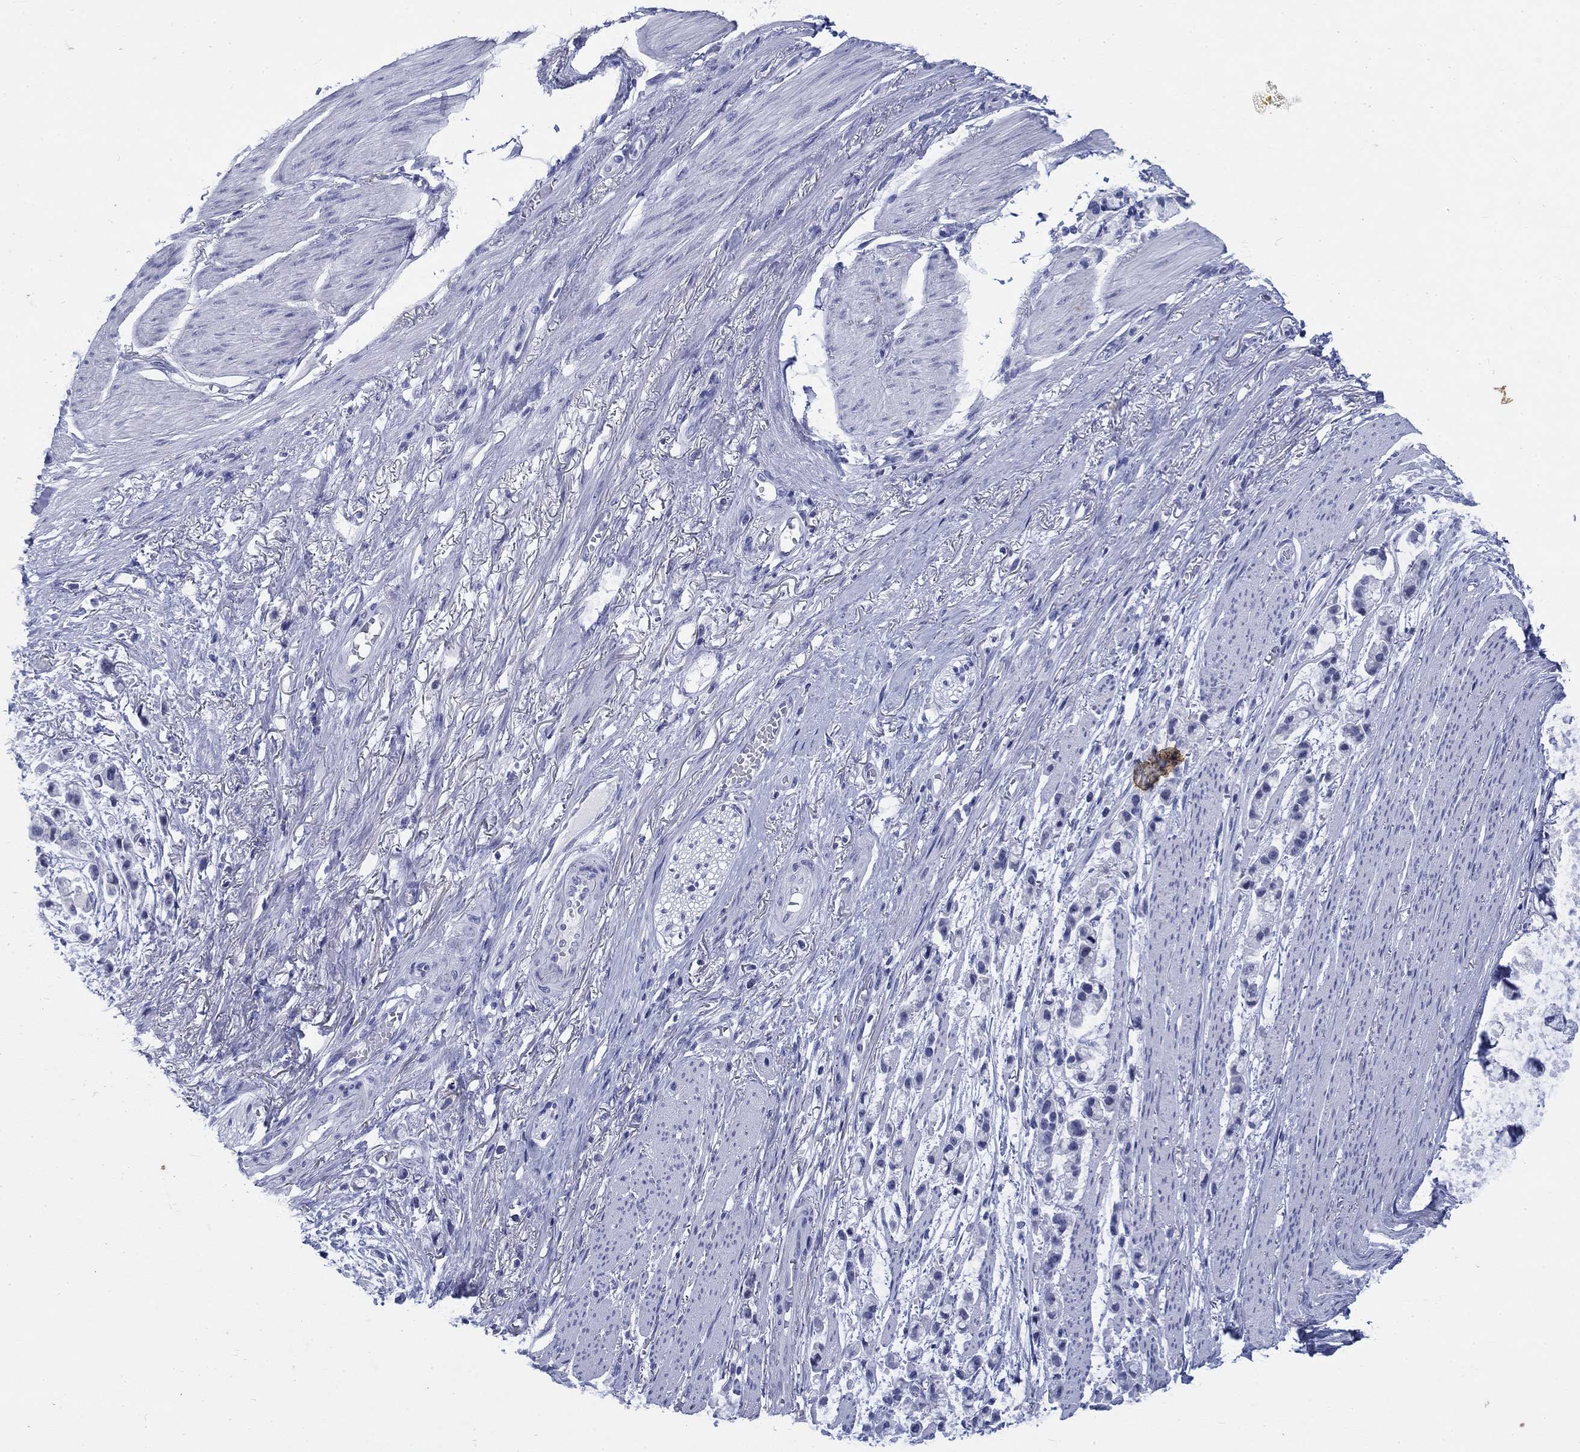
{"staining": {"intensity": "negative", "quantity": "none", "location": "none"}, "tissue": "stomach cancer", "cell_type": "Tumor cells", "image_type": "cancer", "snomed": [{"axis": "morphology", "description": "Adenocarcinoma, NOS"}, {"axis": "topography", "description": "Stomach"}], "caption": "Photomicrograph shows no significant protein staining in tumor cells of stomach cancer.", "gene": "KRT76", "patient": {"sex": "female", "age": 81}}